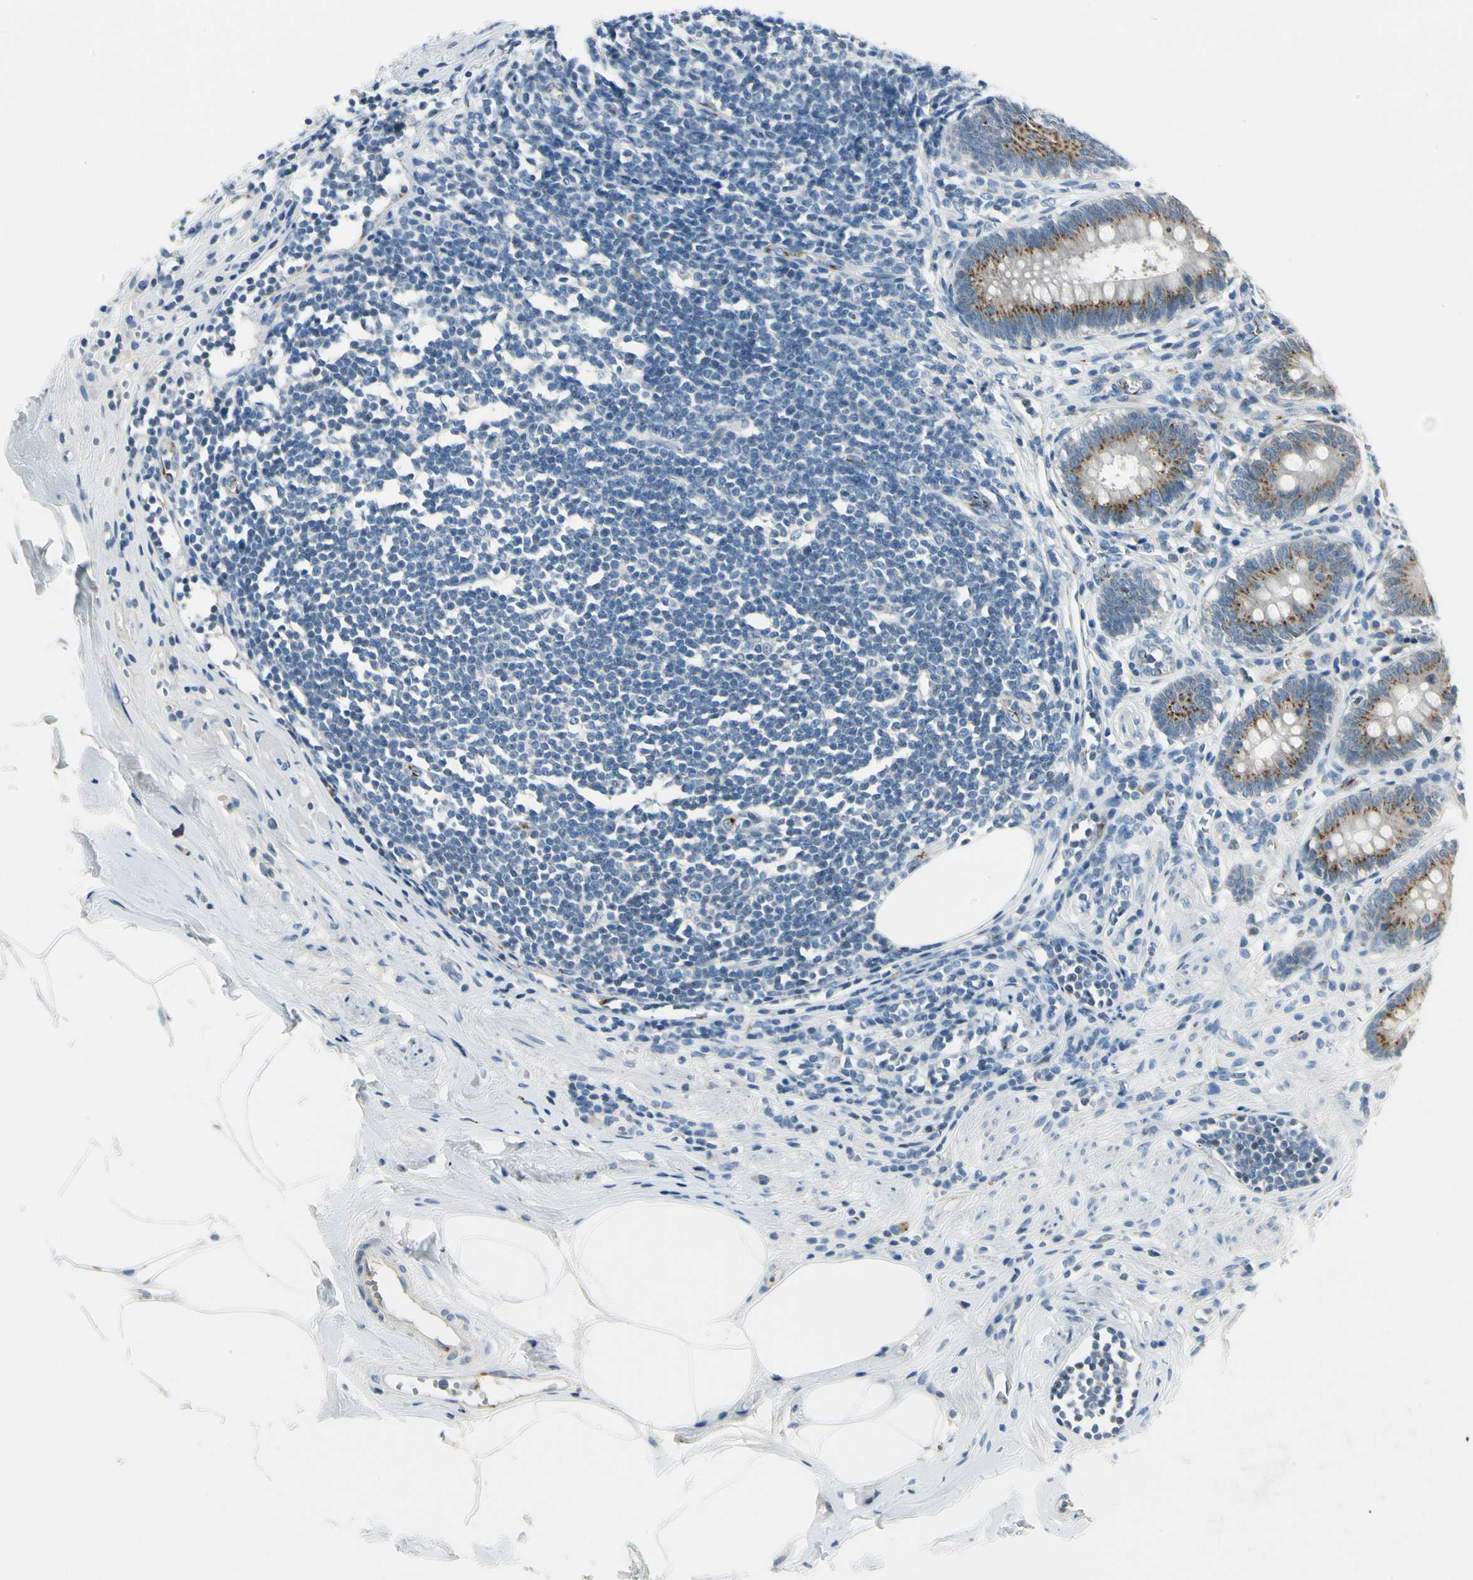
{"staining": {"intensity": "moderate", "quantity": ">75%", "location": "cytoplasmic/membranous"}, "tissue": "appendix", "cell_type": "Glandular cells", "image_type": "normal", "snomed": [{"axis": "morphology", "description": "Normal tissue, NOS"}, {"axis": "topography", "description": "Appendix"}], "caption": "Benign appendix was stained to show a protein in brown. There is medium levels of moderate cytoplasmic/membranous staining in about >75% of glandular cells. (brown staining indicates protein expression, while blue staining denotes nuclei).", "gene": "MANSC1", "patient": {"sex": "female", "age": 50}}